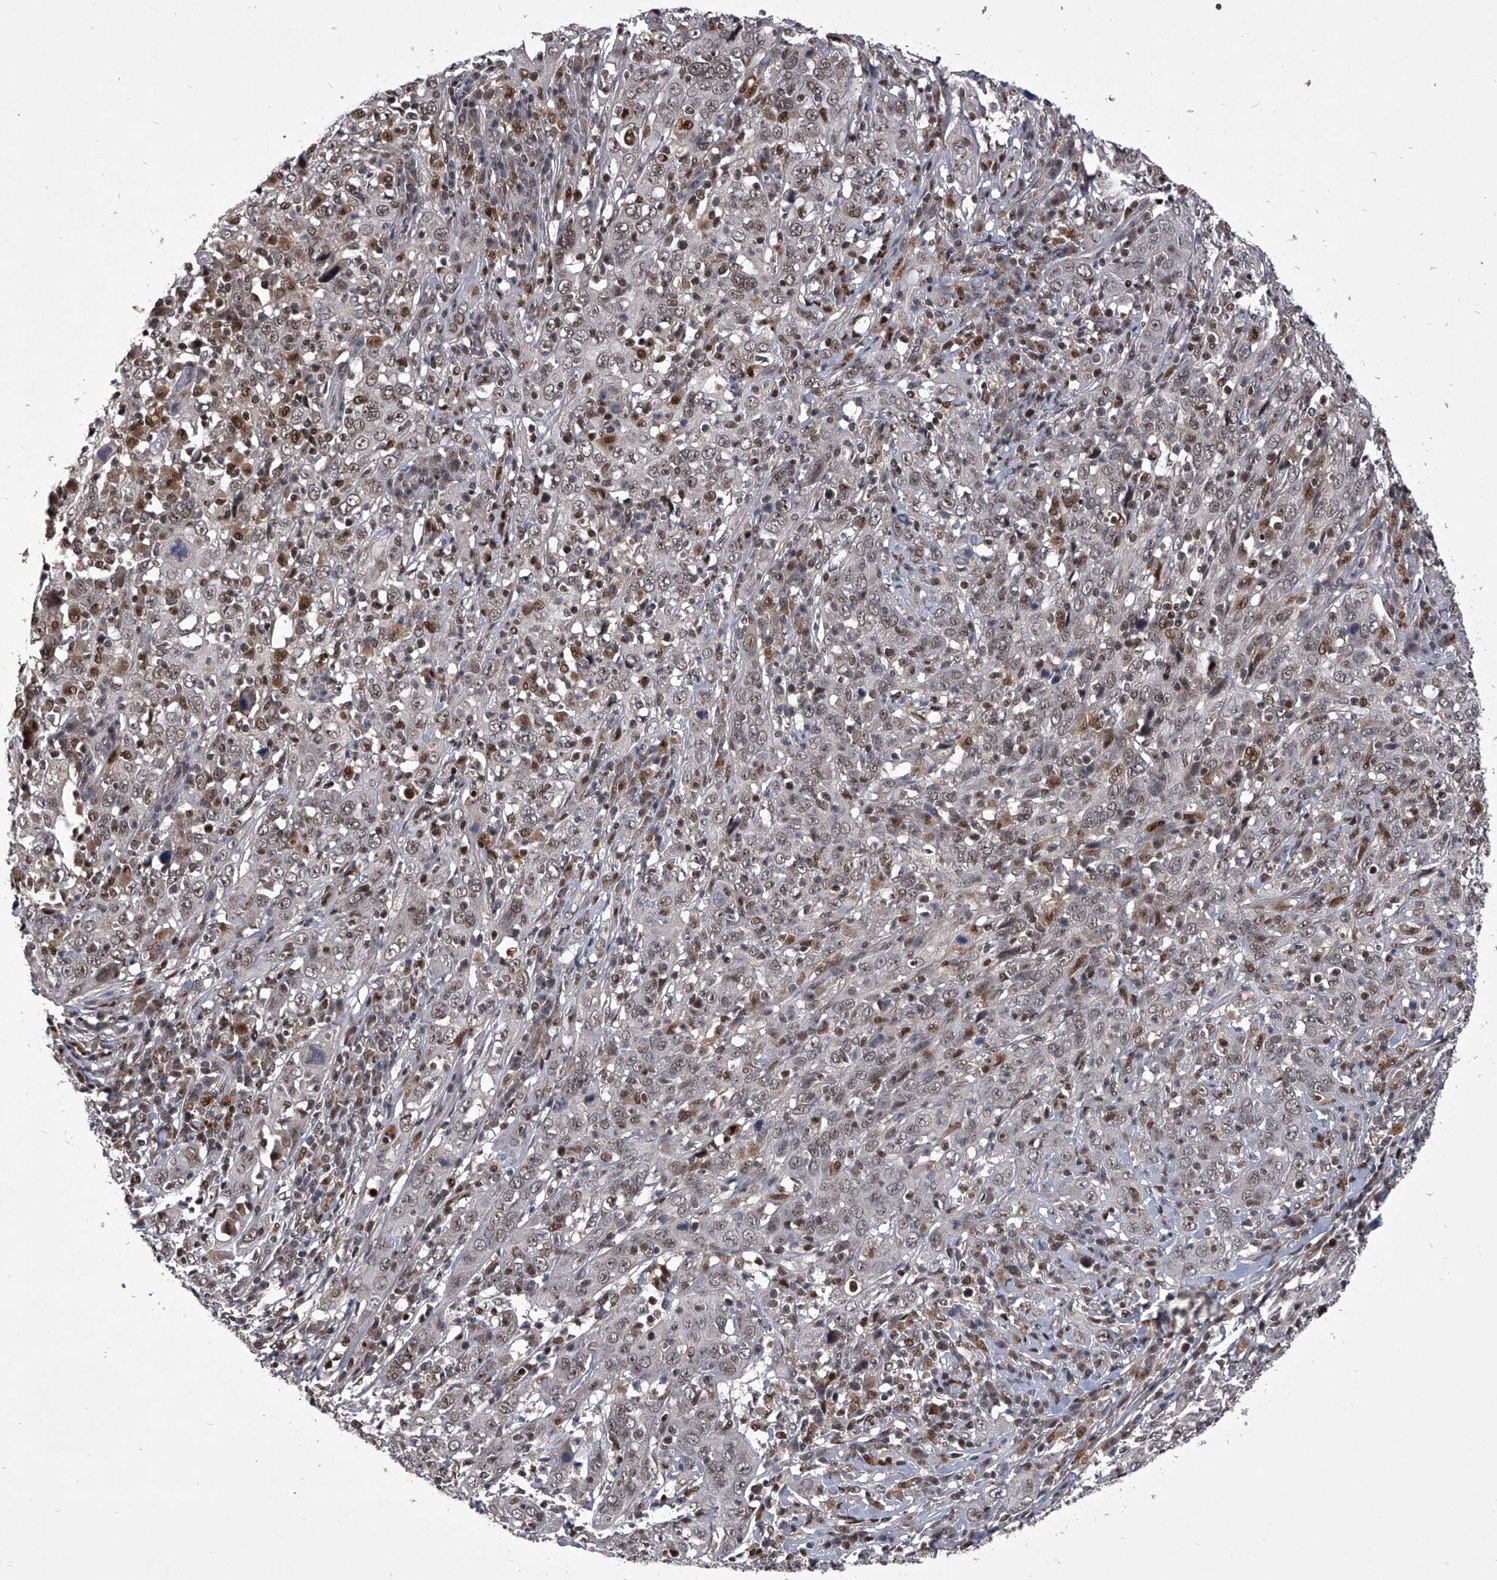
{"staining": {"intensity": "weak", "quantity": "25%-75%", "location": "nuclear"}, "tissue": "cervical cancer", "cell_type": "Tumor cells", "image_type": "cancer", "snomed": [{"axis": "morphology", "description": "Squamous cell carcinoma, NOS"}, {"axis": "topography", "description": "Cervix"}], "caption": "Immunohistochemical staining of human squamous cell carcinoma (cervical) exhibits low levels of weak nuclear protein expression in about 25%-75% of tumor cells.", "gene": "CMTR1", "patient": {"sex": "female", "age": 46}}